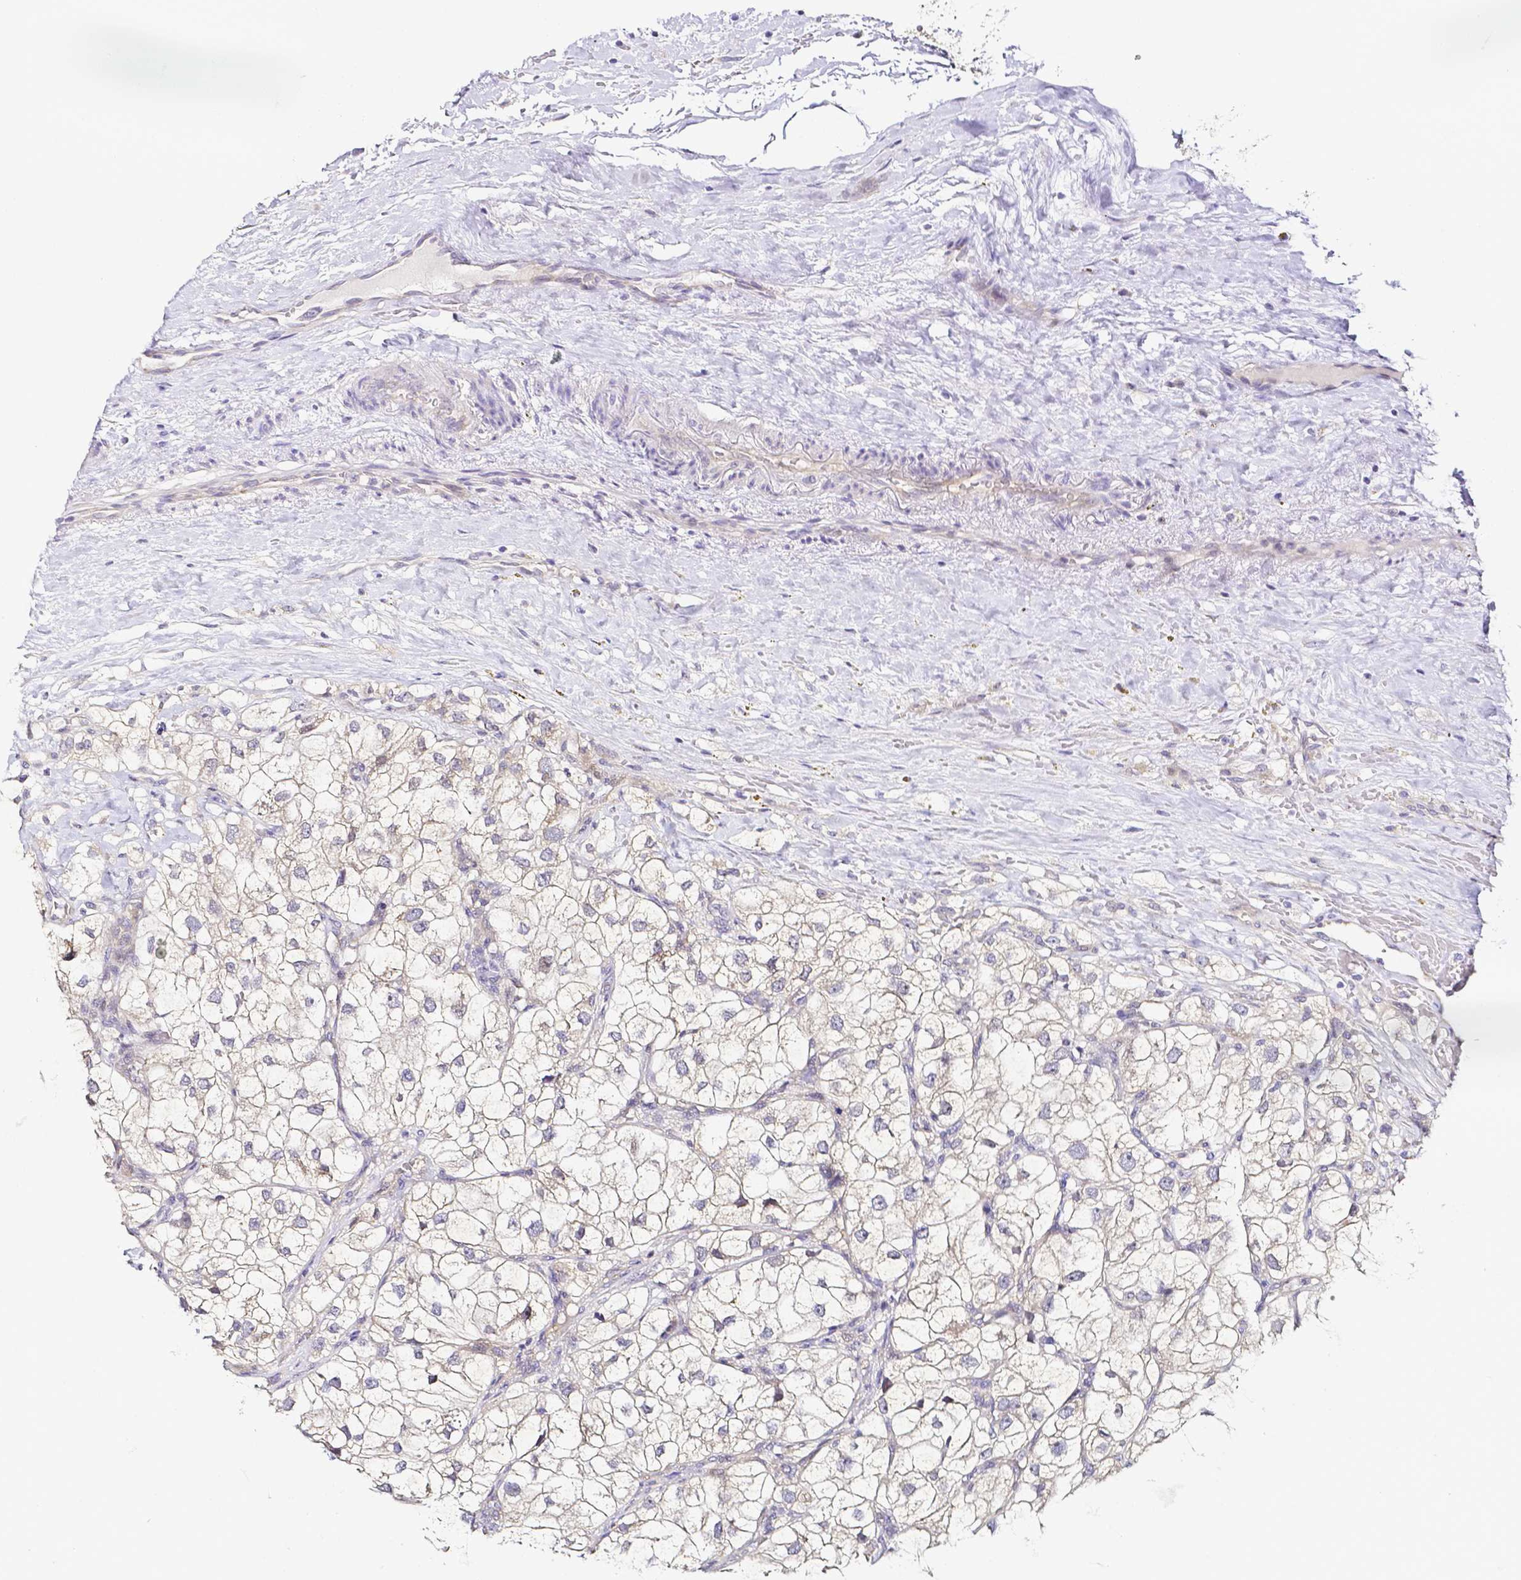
{"staining": {"intensity": "weak", "quantity": "<25%", "location": "cytoplasmic/membranous"}, "tissue": "renal cancer", "cell_type": "Tumor cells", "image_type": "cancer", "snomed": [{"axis": "morphology", "description": "Adenocarcinoma, NOS"}, {"axis": "topography", "description": "Kidney"}], "caption": "This is a micrograph of IHC staining of renal cancer (adenocarcinoma), which shows no expression in tumor cells.", "gene": "PKP3", "patient": {"sex": "male", "age": 59}}